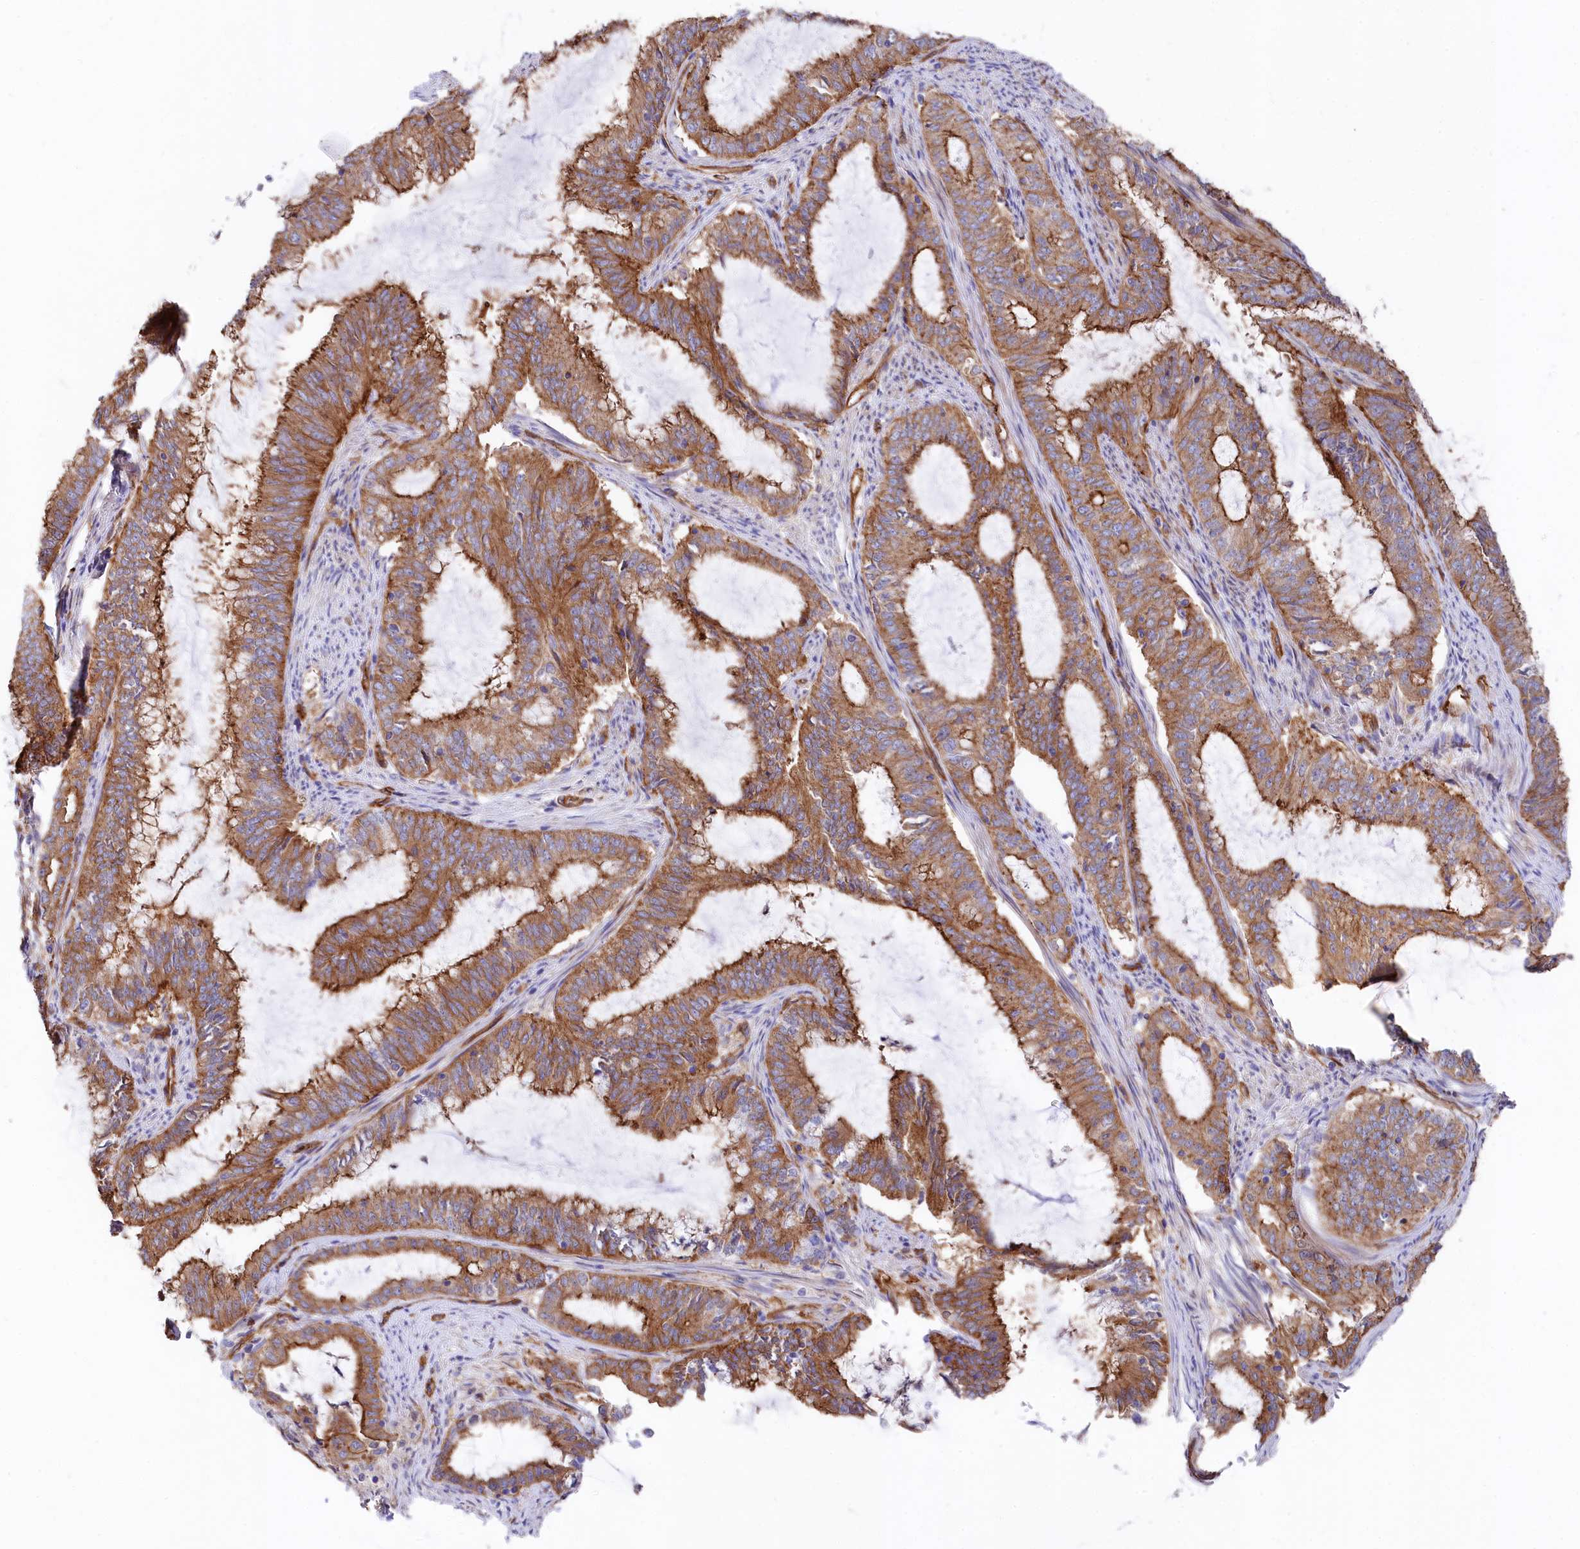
{"staining": {"intensity": "moderate", "quantity": ">75%", "location": "cytoplasmic/membranous"}, "tissue": "endometrial cancer", "cell_type": "Tumor cells", "image_type": "cancer", "snomed": [{"axis": "morphology", "description": "Adenocarcinoma, NOS"}, {"axis": "topography", "description": "Endometrium"}], "caption": "An image of adenocarcinoma (endometrial) stained for a protein demonstrates moderate cytoplasmic/membranous brown staining in tumor cells.", "gene": "TNKS1BP1", "patient": {"sex": "female", "age": 51}}